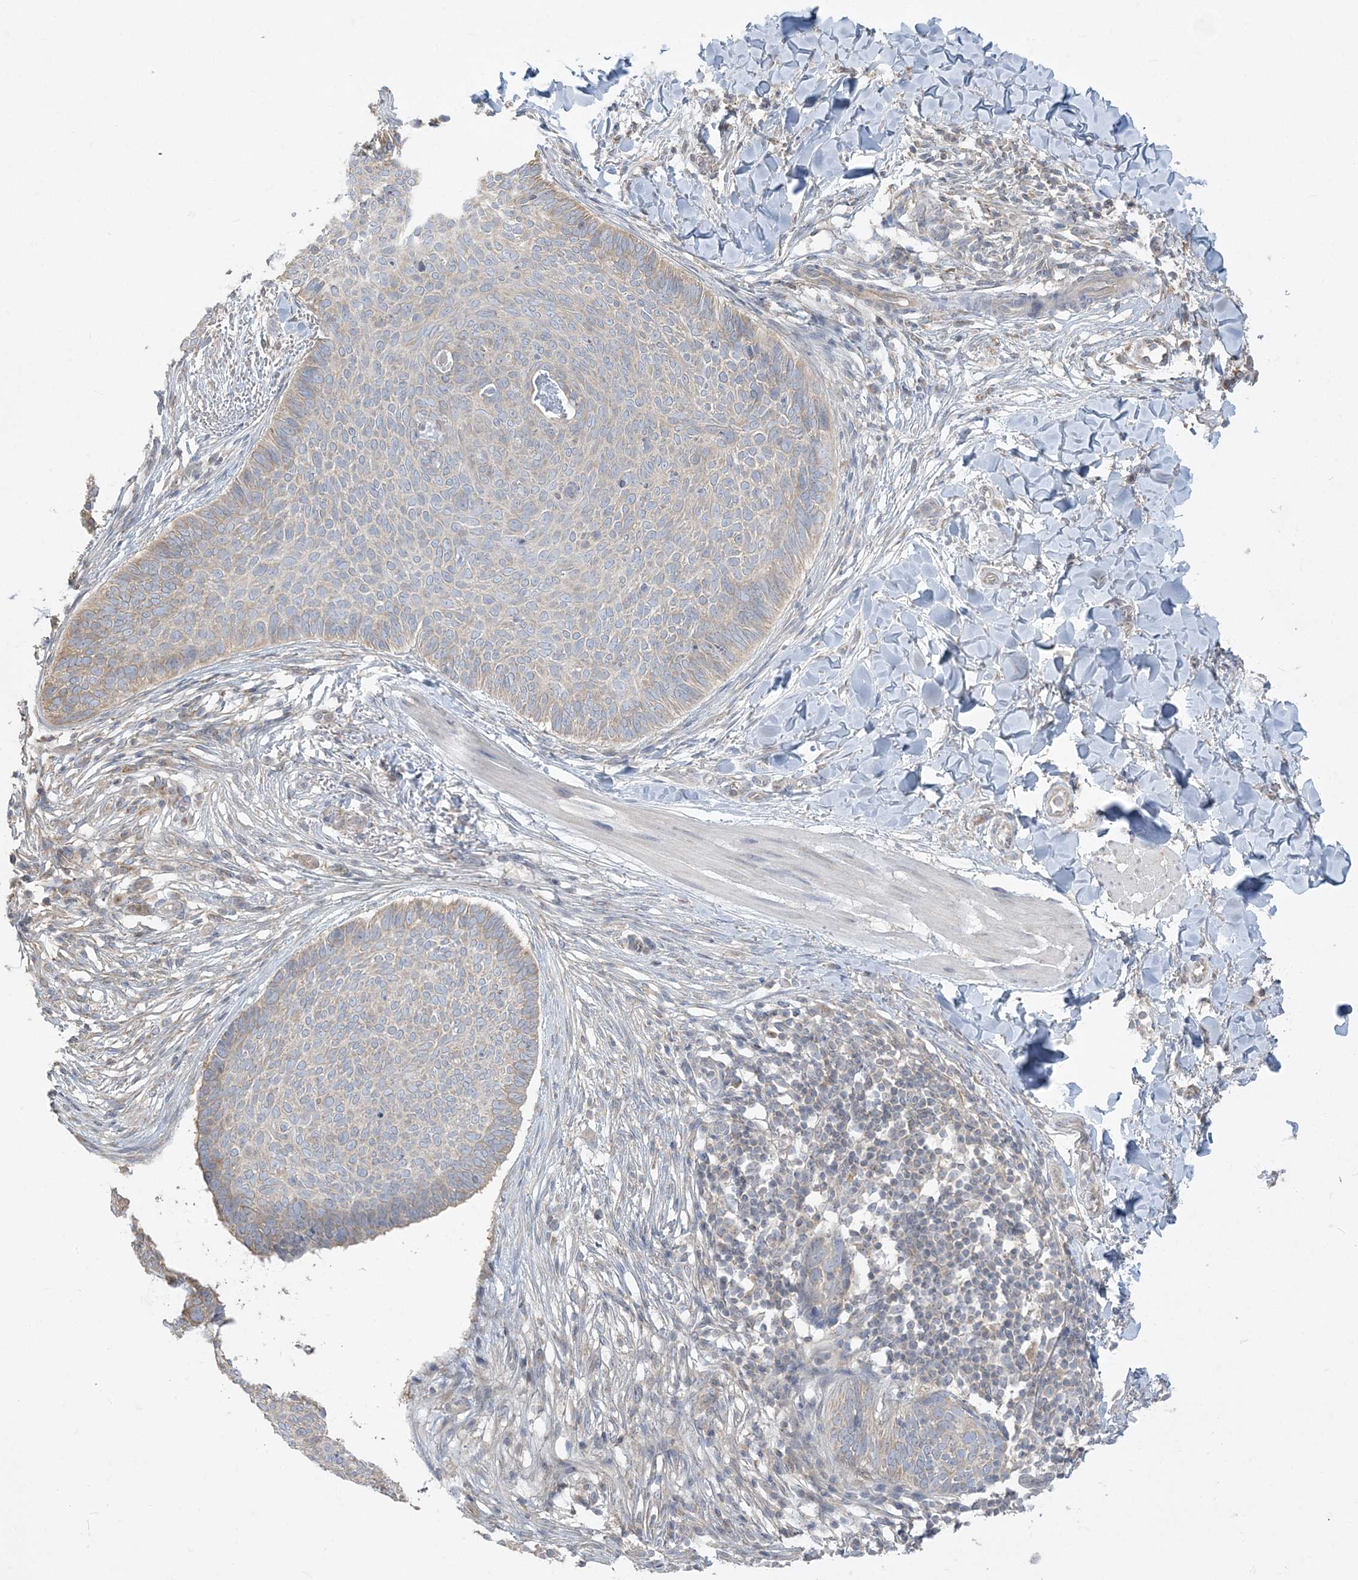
{"staining": {"intensity": "moderate", "quantity": "25%-75%", "location": "cytoplasmic/membranous"}, "tissue": "skin cancer", "cell_type": "Tumor cells", "image_type": "cancer", "snomed": [{"axis": "morphology", "description": "Normal tissue, NOS"}, {"axis": "morphology", "description": "Basal cell carcinoma"}, {"axis": "topography", "description": "Skin"}], "caption": "There is medium levels of moderate cytoplasmic/membranous staining in tumor cells of skin basal cell carcinoma, as demonstrated by immunohistochemical staining (brown color).", "gene": "ZC3H6", "patient": {"sex": "male", "age": 50}}